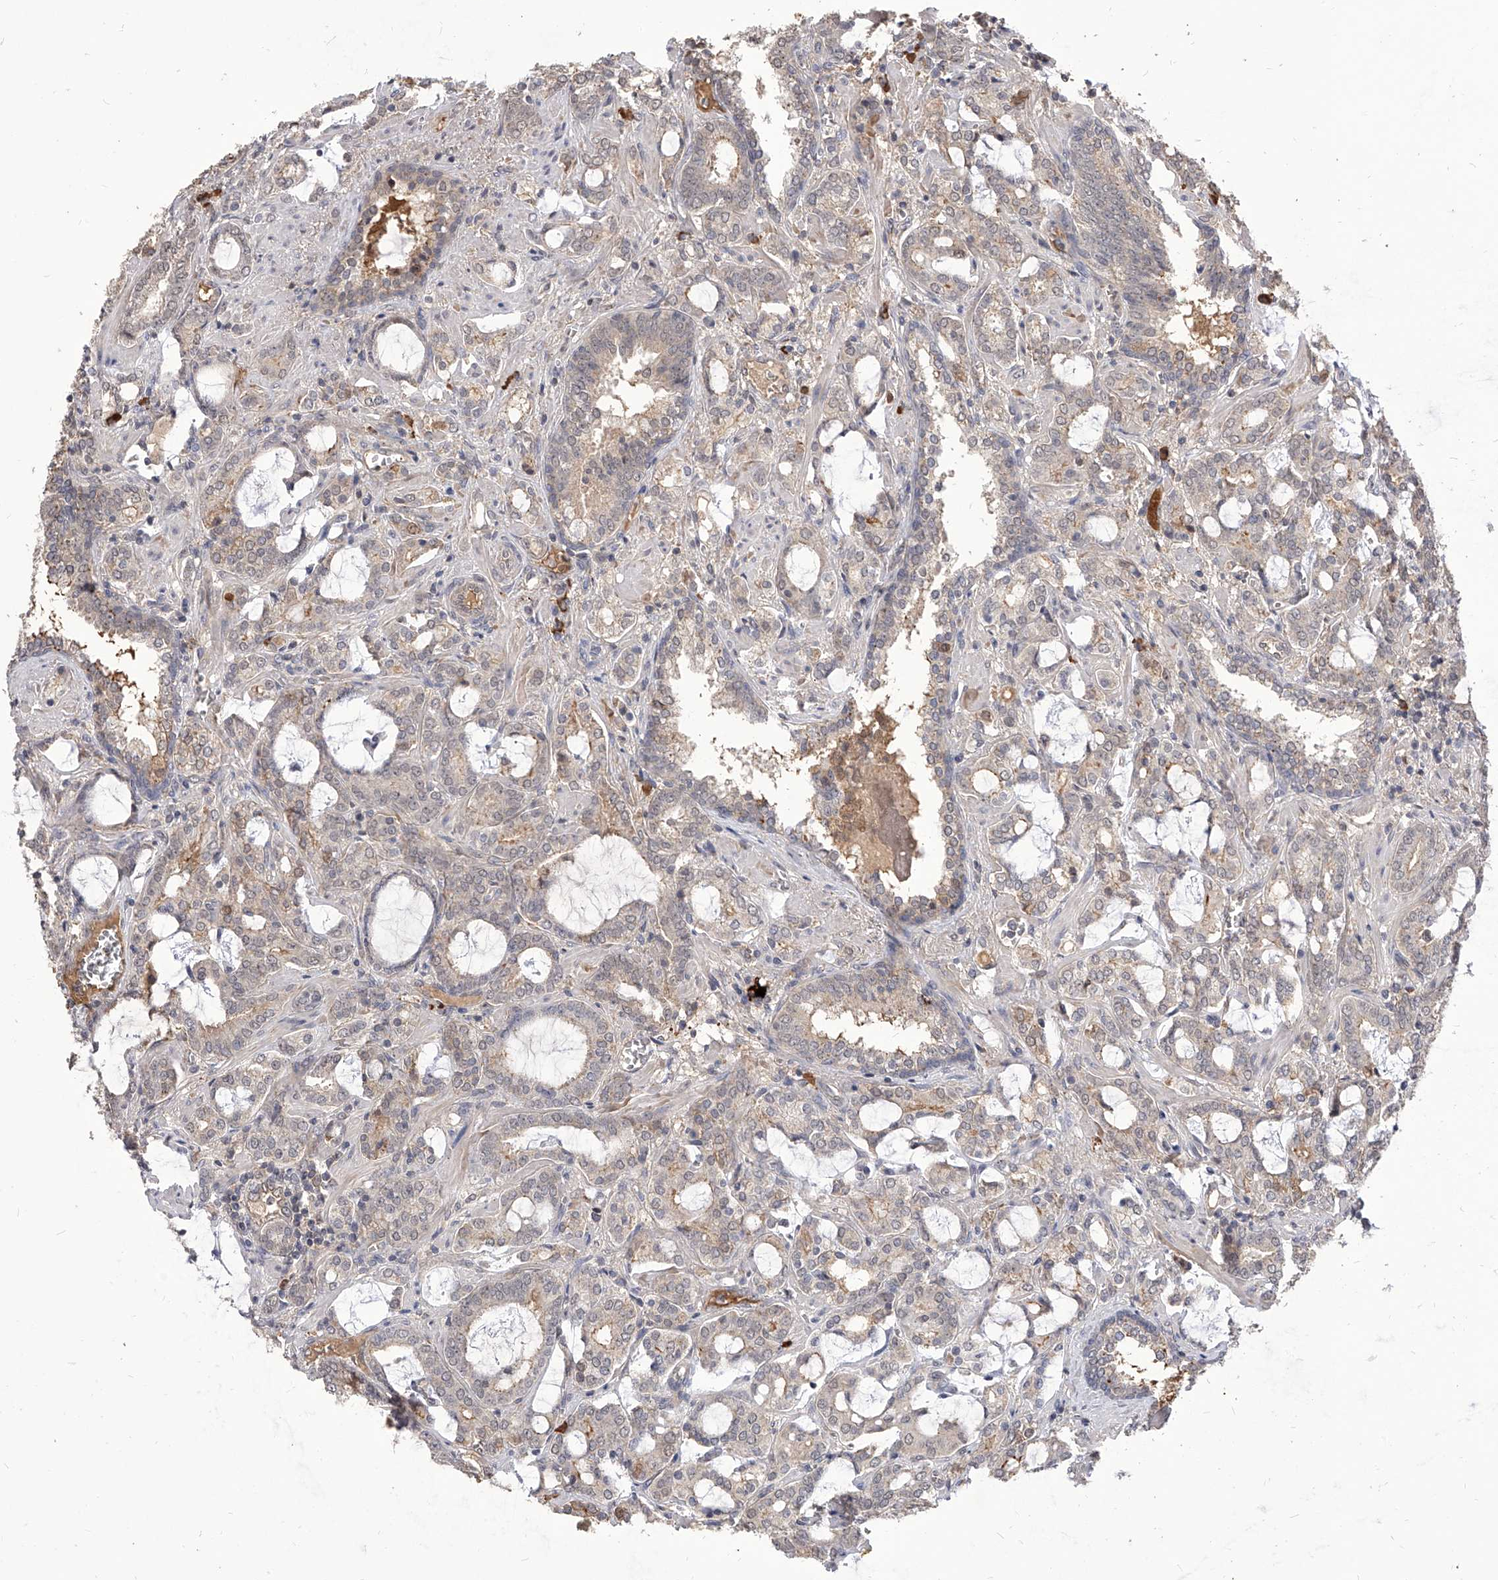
{"staining": {"intensity": "negative", "quantity": "none", "location": "none"}, "tissue": "prostate cancer", "cell_type": "Tumor cells", "image_type": "cancer", "snomed": [{"axis": "morphology", "description": "Adenocarcinoma, High grade"}, {"axis": "topography", "description": "Prostate and seminal vesicle, NOS"}], "caption": "Protein analysis of prostate cancer (high-grade adenocarcinoma) reveals no significant expression in tumor cells. (Brightfield microscopy of DAB immunohistochemistry at high magnification).", "gene": "CFAP410", "patient": {"sex": "male", "age": 67}}